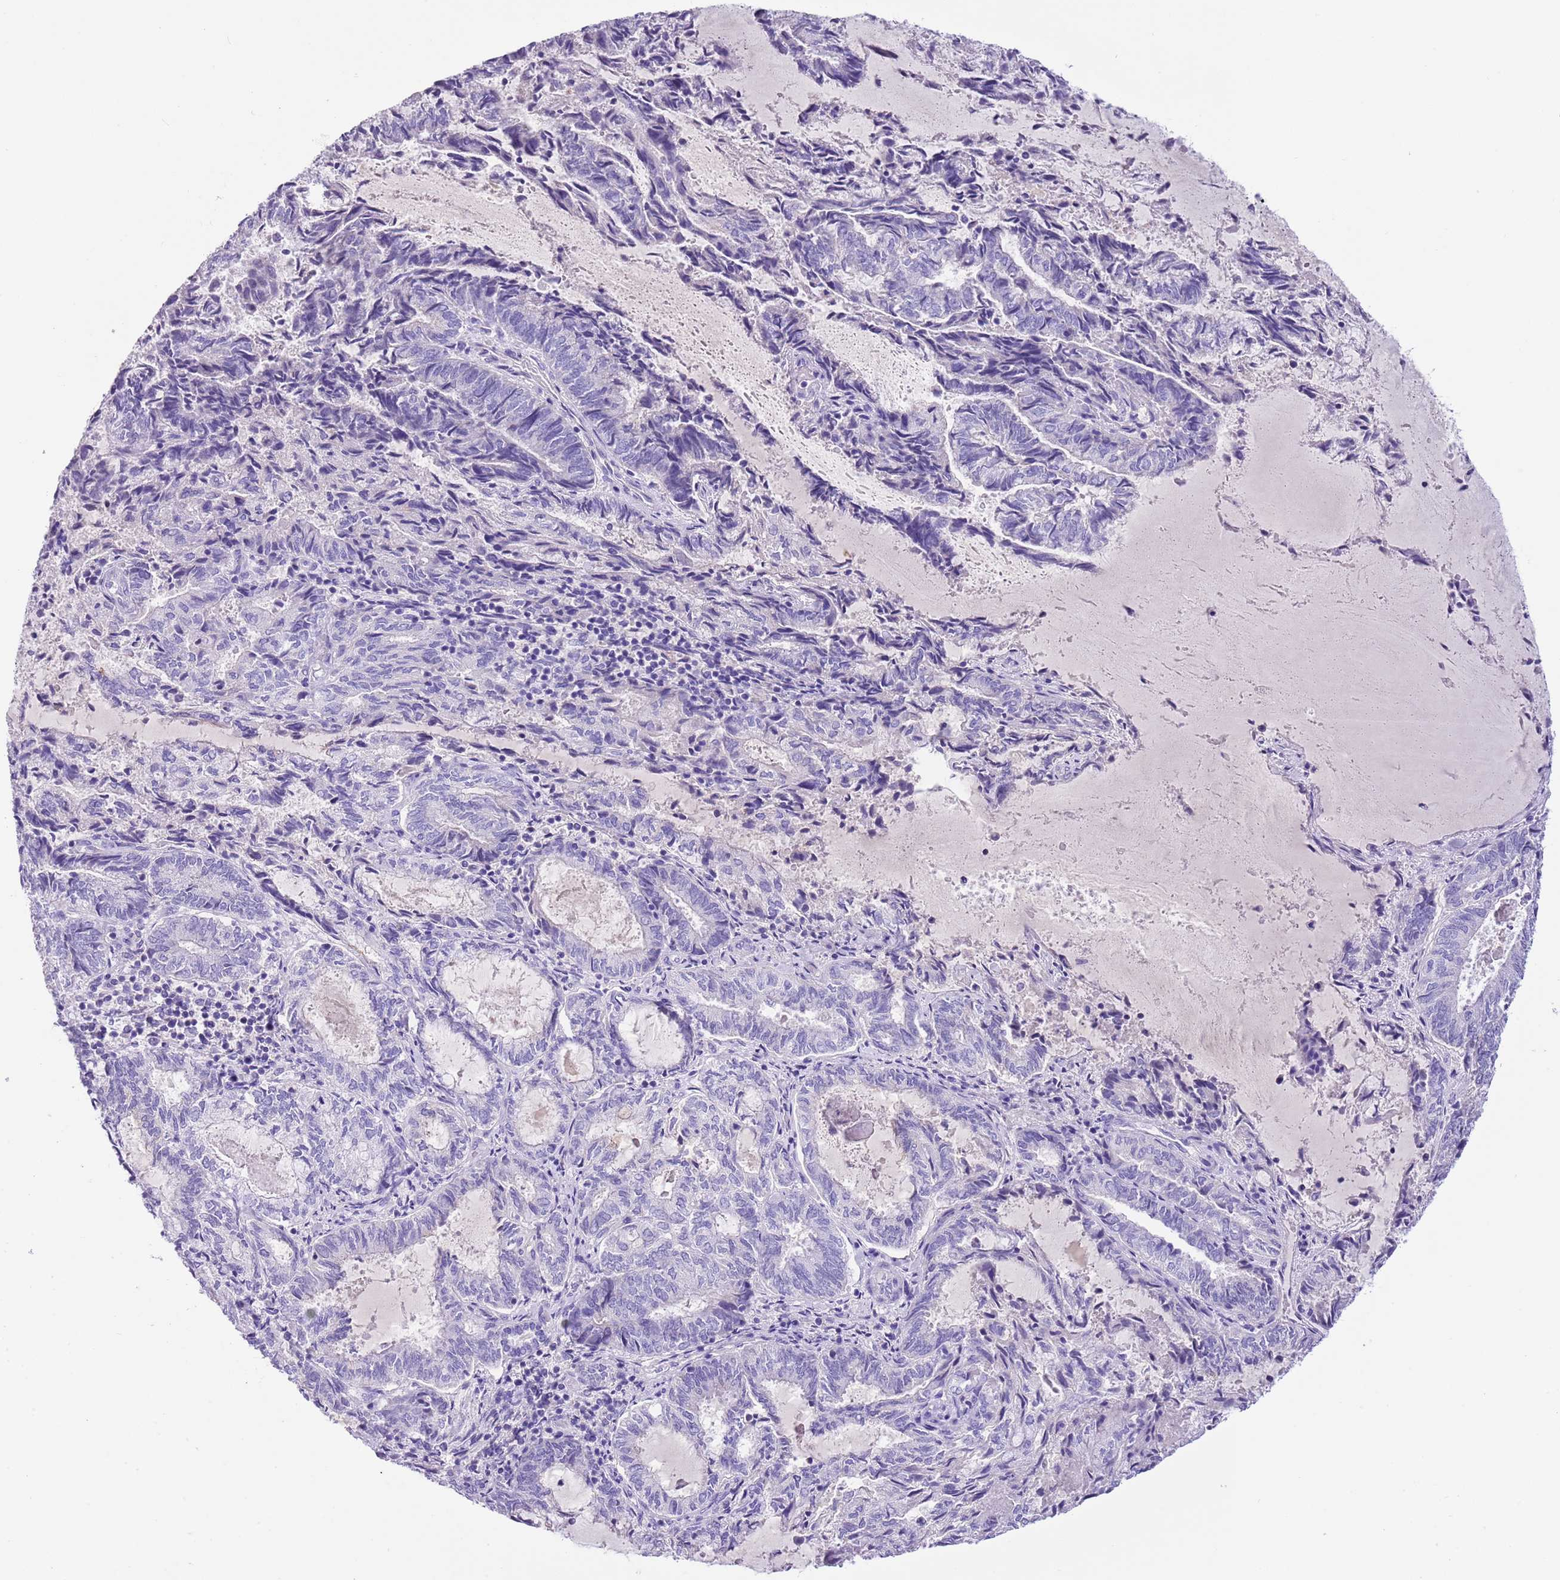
{"staining": {"intensity": "negative", "quantity": "none", "location": "none"}, "tissue": "endometrial cancer", "cell_type": "Tumor cells", "image_type": "cancer", "snomed": [{"axis": "morphology", "description": "Adenocarcinoma, NOS"}, {"axis": "topography", "description": "Endometrium"}], "caption": "This histopathology image is of endometrial cancer stained with IHC to label a protein in brown with the nuclei are counter-stained blue. There is no staining in tumor cells.", "gene": "TBC1D10B", "patient": {"sex": "female", "age": 80}}